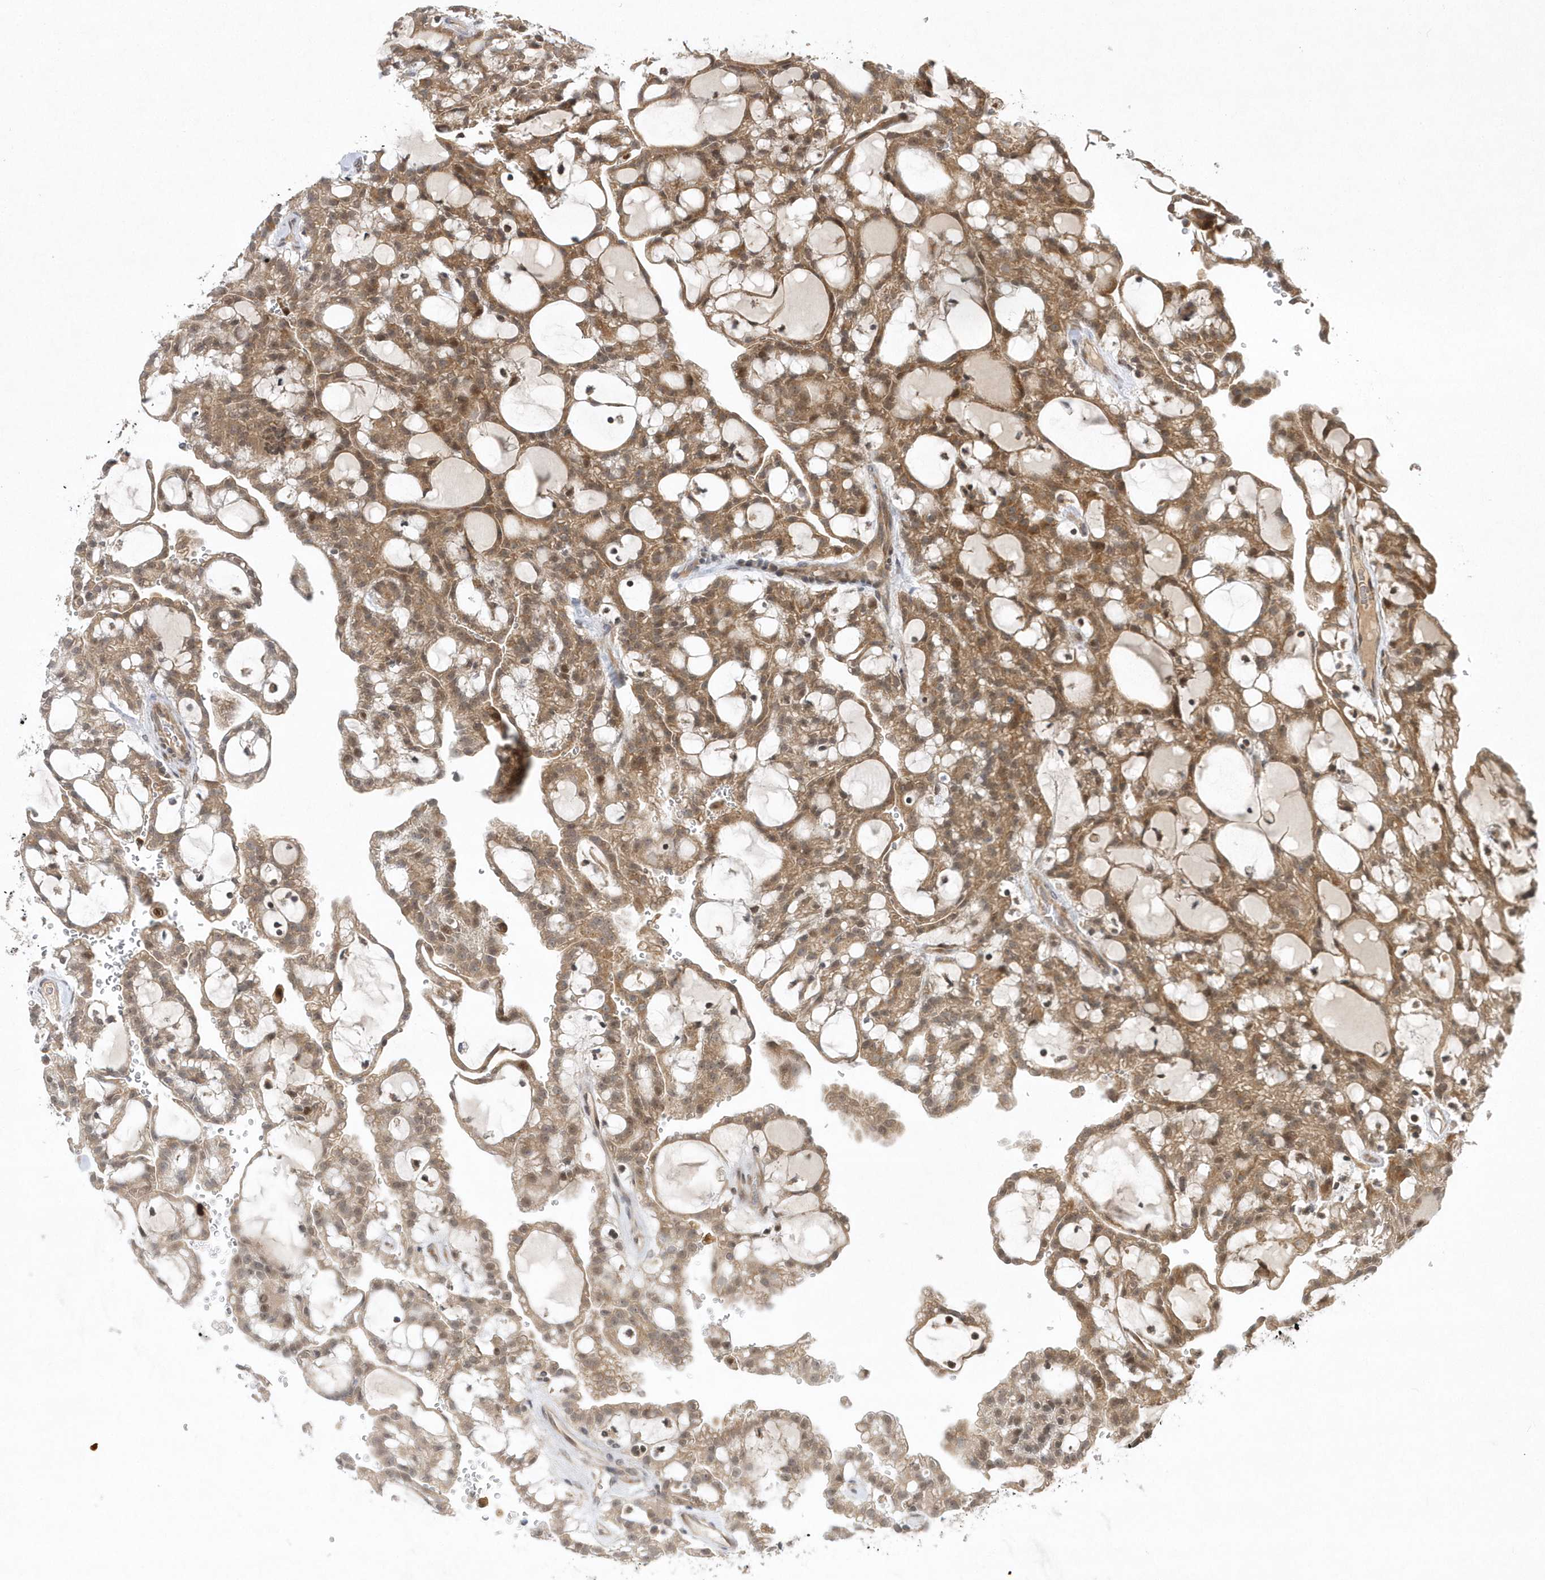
{"staining": {"intensity": "moderate", "quantity": ">75%", "location": "cytoplasmic/membranous"}, "tissue": "renal cancer", "cell_type": "Tumor cells", "image_type": "cancer", "snomed": [{"axis": "morphology", "description": "Adenocarcinoma, NOS"}, {"axis": "topography", "description": "Kidney"}], "caption": "Moderate cytoplasmic/membranous staining is identified in approximately >75% of tumor cells in adenocarcinoma (renal).", "gene": "MXI1", "patient": {"sex": "male", "age": 63}}